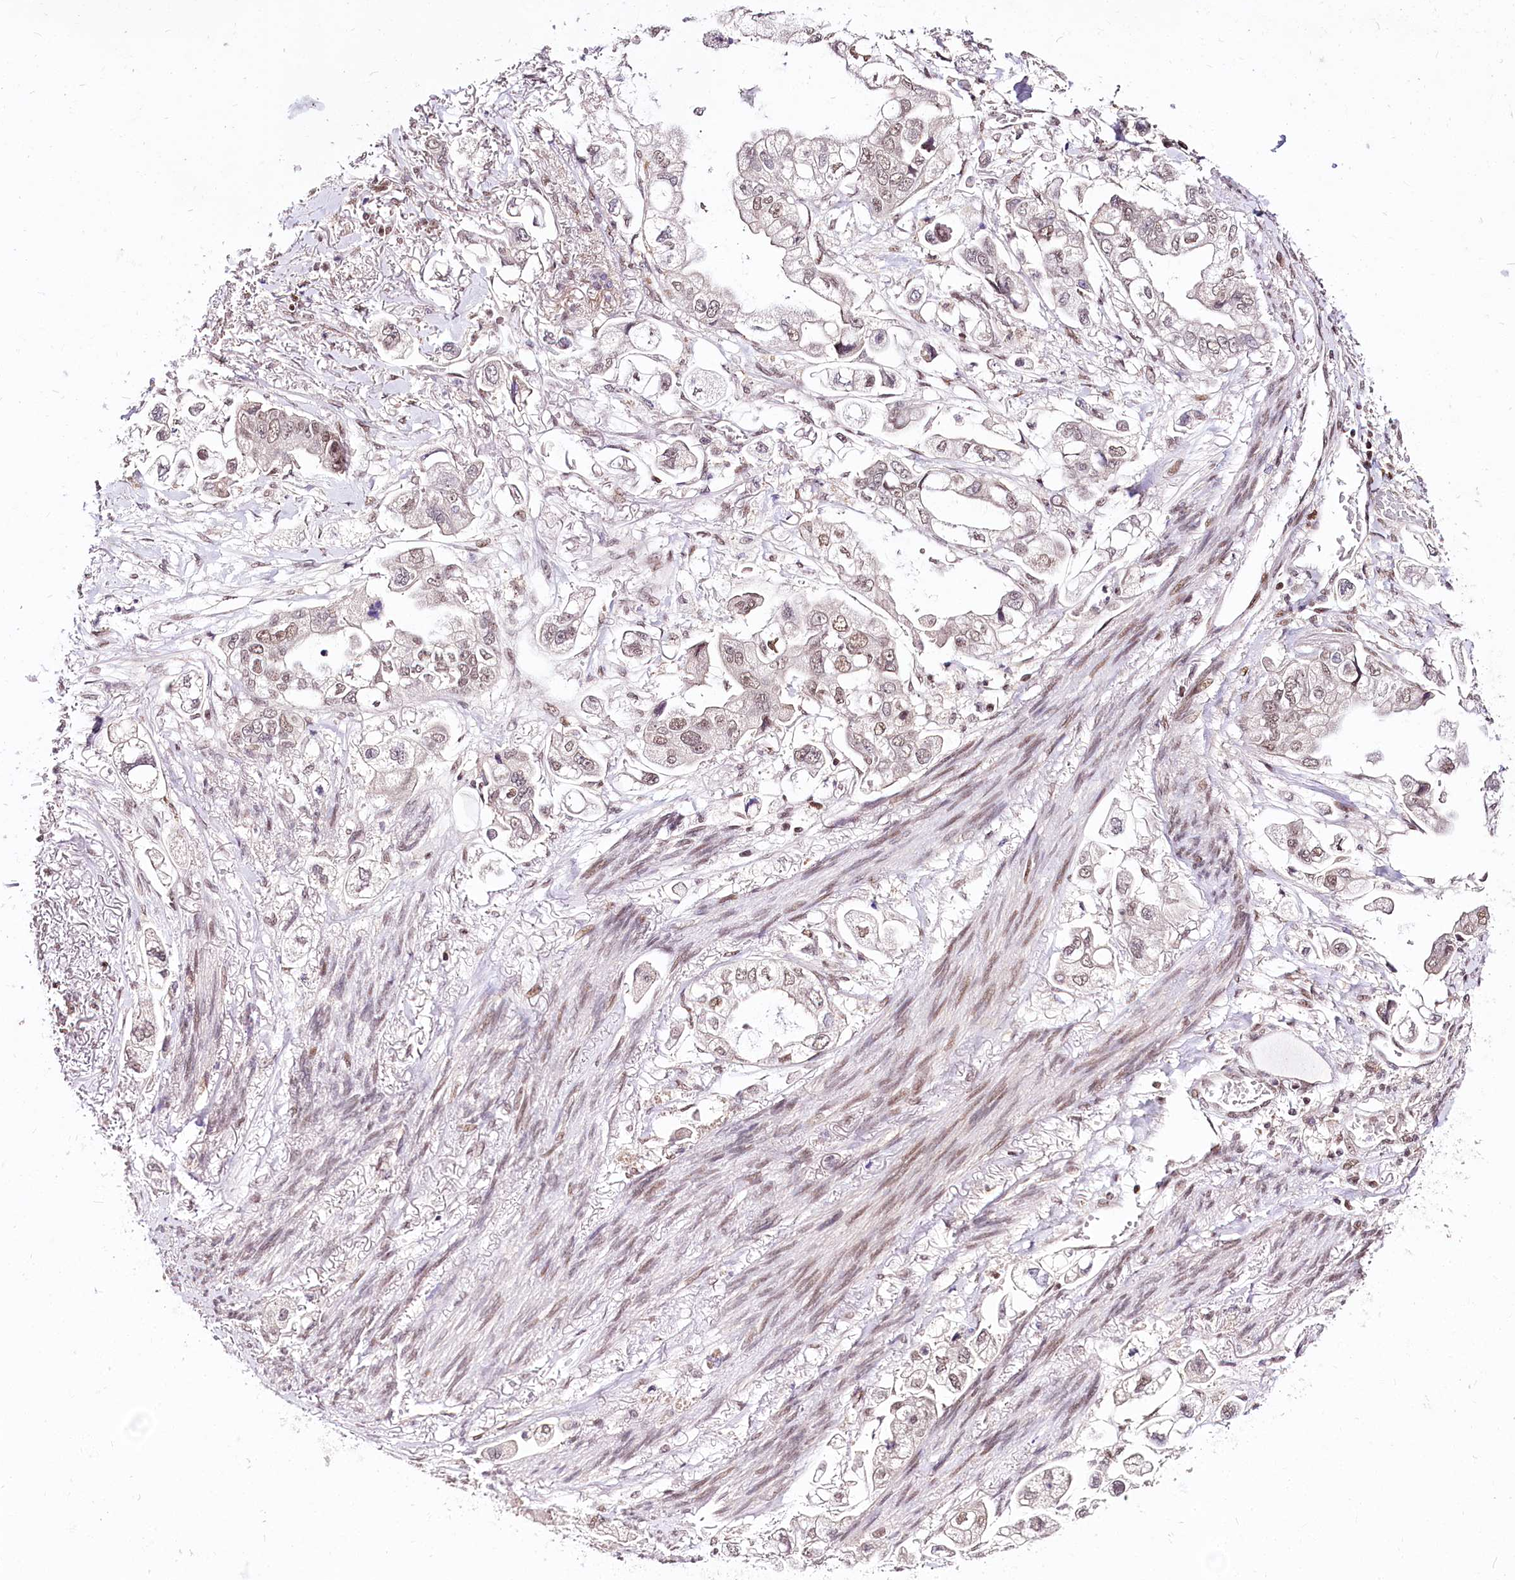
{"staining": {"intensity": "weak", "quantity": "25%-75%", "location": "nuclear"}, "tissue": "stomach cancer", "cell_type": "Tumor cells", "image_type": "cancer", "snomed": [{"axis": "morphology", "description": "Adenocarcinoma, NOS"}, {"axis": "topography", "description": "Stomach"}], "caption": "The histopathology image demonstrates immunohistochemical staining of adenocarcinoma (stomach). There is weak nuclear positivity is identified in about 25%-75% of tumor cells.", "gene": "POLA2", "patient": {"sex": "male", "age": 62}}